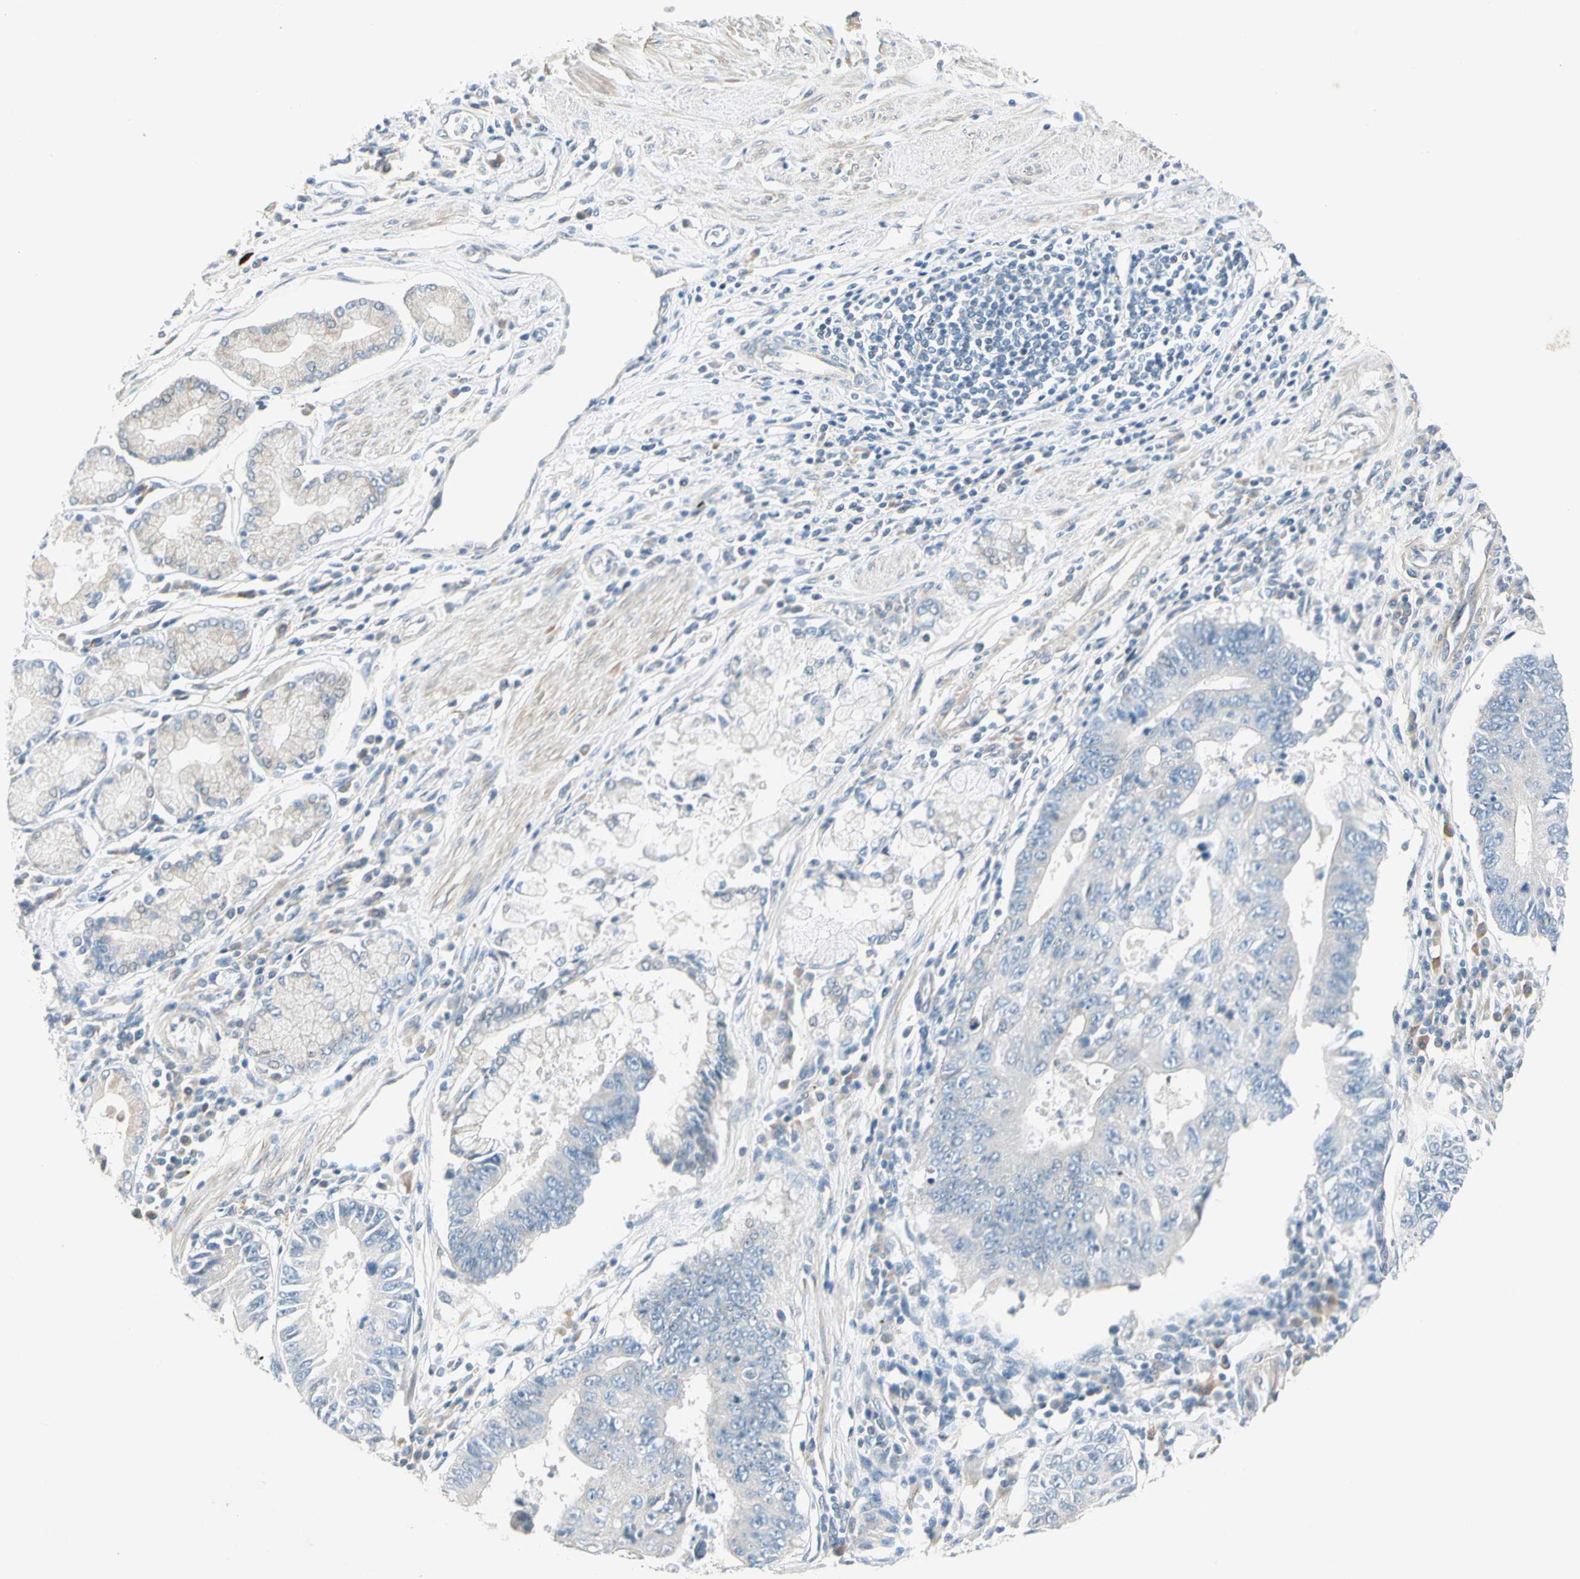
{"staining": {"intensity": "negative", "quantity": "none", "location": "none"}, "tissue": "stomach cancer", "cell_type": "Tumor cells", "image_type": "cancer", "snomed": [{"axis": "morphology", "description": "Adenocarcinoma, NOS"}, {"axis": "topography", "description": "Stomach"}], "caption": "The photomicrograph reveals no staining of tumor cells in stomach cancer (adenocarcinoma).", "gene": "CYP2E1", "patient": {"sex": "male", "age": 59}}